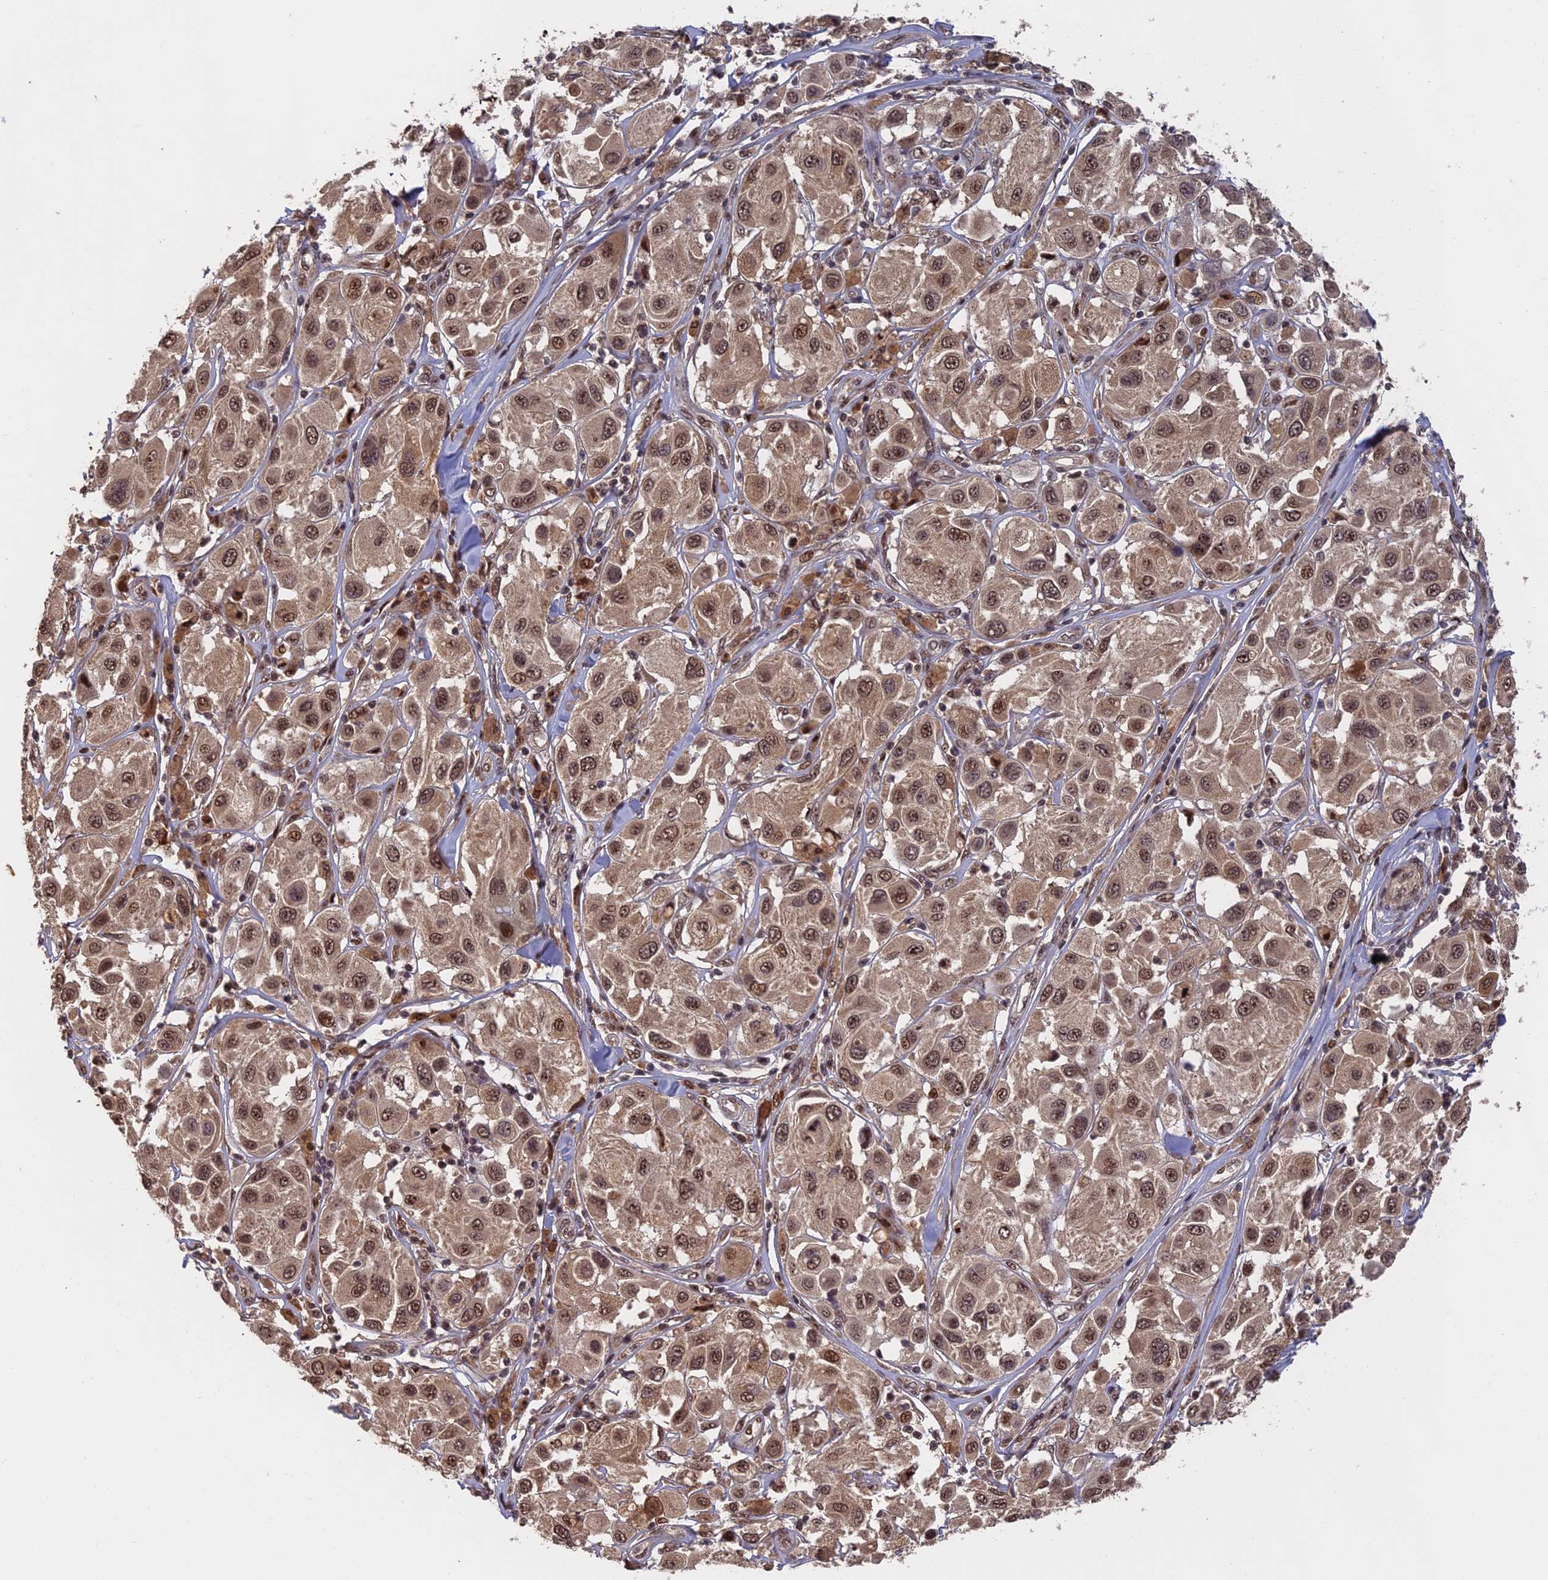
{"staining": {"intensity": "moderate", "quantity": ">75%", "location": "cytoplasmic/membranous,nuclear"}, "tissue": "melanoma", "cell_type": "Tumor cells", "image_type": "cancer", "snomed": [{"axis": "morphology", "description": "Malignant melanoma, Metastatic site"}, {"axis": "topography", "description": "Skin"}], "caption": "Immunohistochemical staining of melanoma shows moderate cytoplasmic/membranous and nuclear protein positivity in approximately >75% of tumor cells.", "gene": "OSBPL1A", "patient": {"sex": "male", "age": 41}}